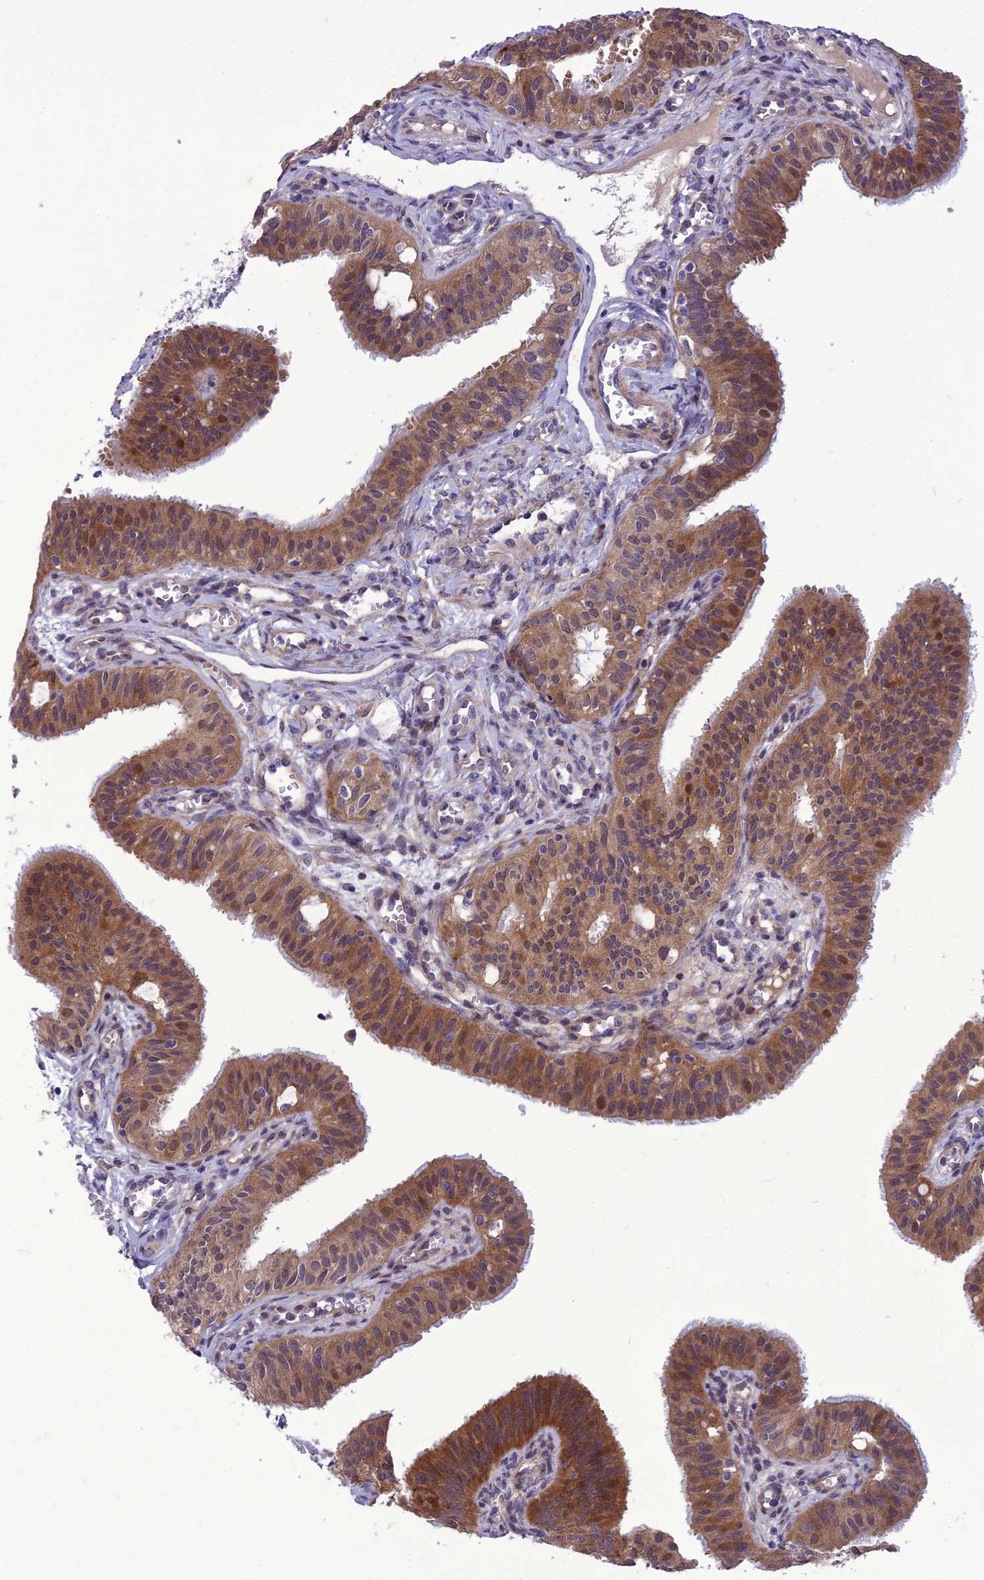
{"staining": {"intensity": "moderate", "quantity": ">75%", "location": "cytoplasmic/membranous"}, "tissue": "fallopian tube", "cell_type": "Glandular cells", "image_type": "normal", "snomed": [{"axis": "morphology", "description": "Normal tissue, NOS"}, {"axis": "topography", "description": "Fallopian tube"}, {"axis": "topography", "description": "Ovary"}], "caption": "Approximately >75% of glandular cells in benign fallopian tube display moderate cytoplasmic/membranous protein expression as visualized by brown immunohistochemical staining.", "gene": "GAB4", "patient": {"sex": "female", "age": 42}}